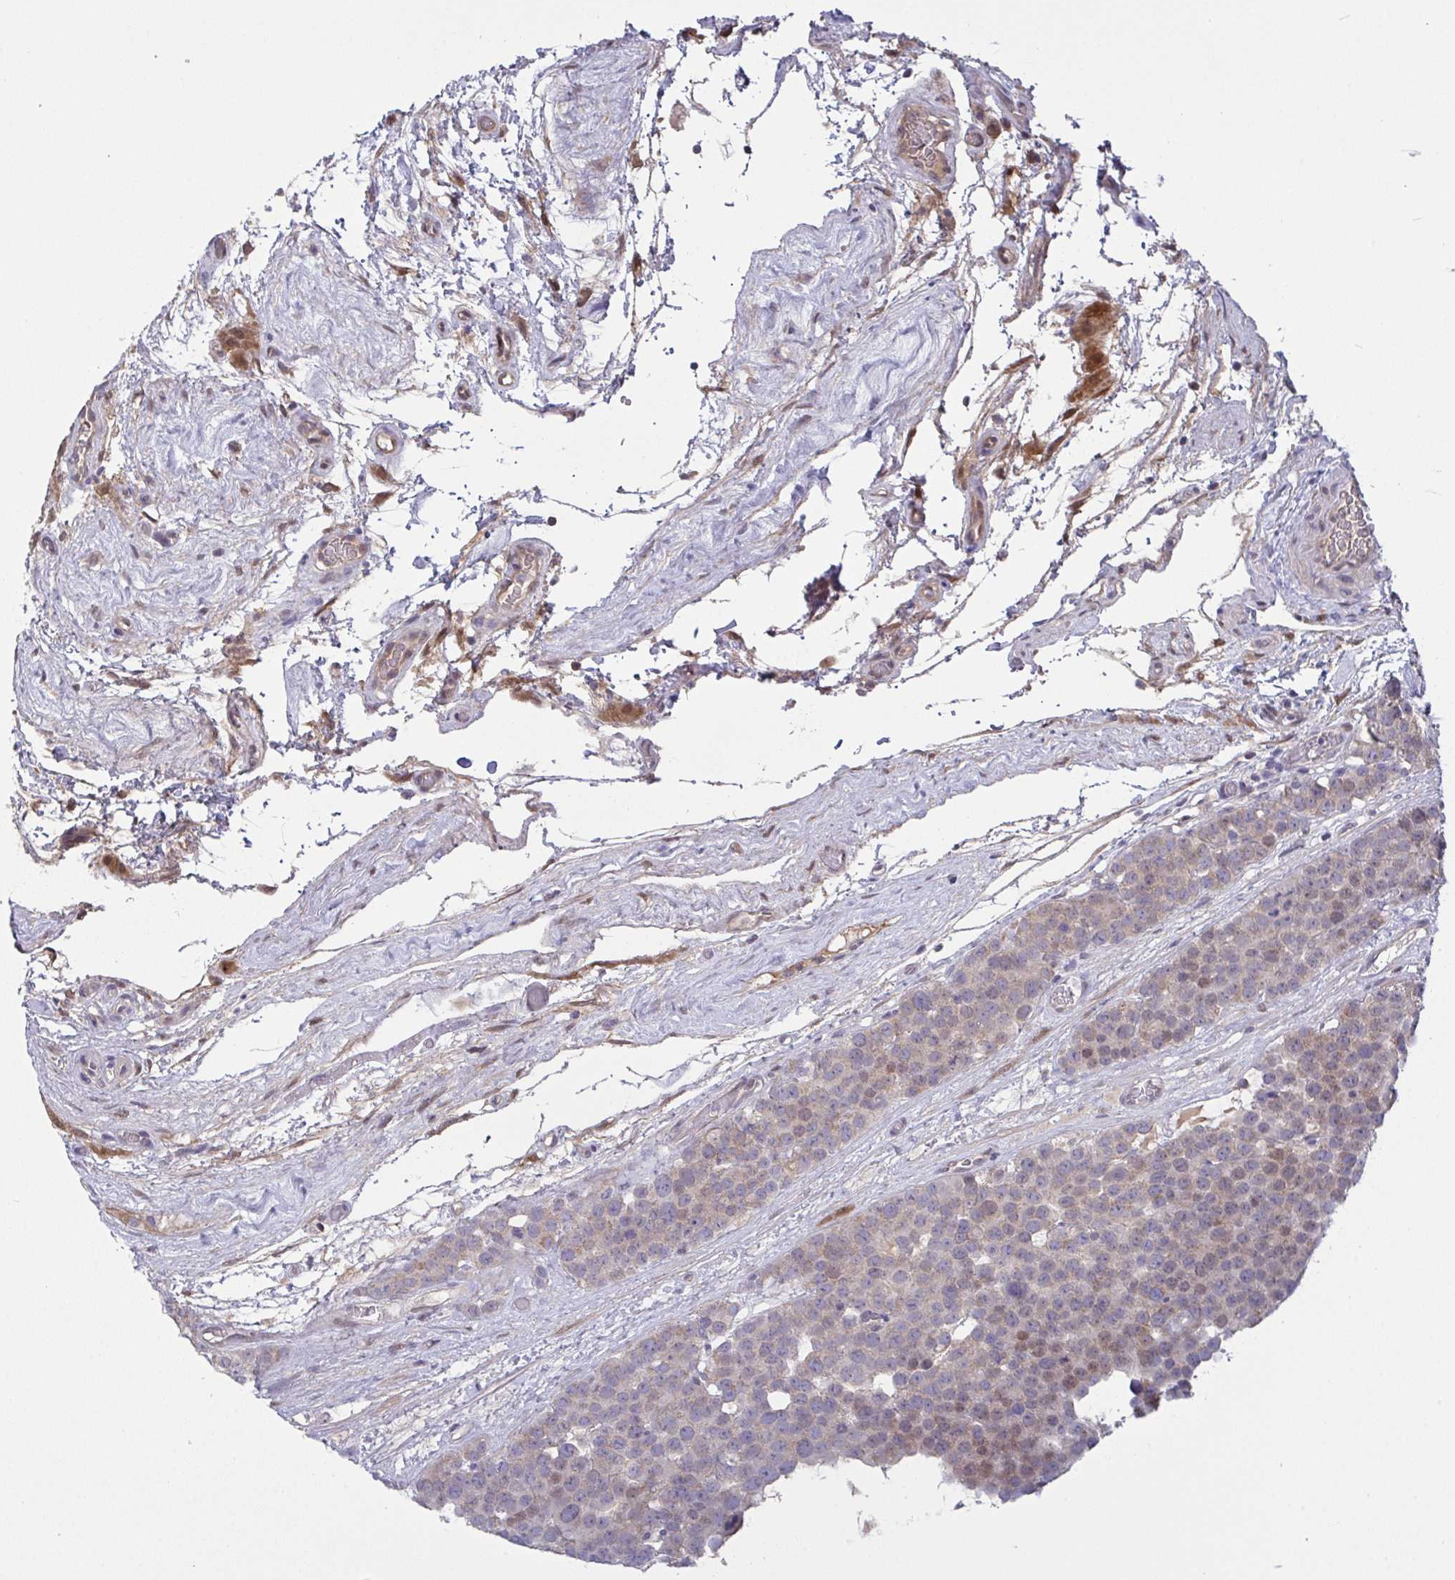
{"staining": {"intensity": "moderate", "quantity": "<25%", "location": "cytoplasmic/membranous,nuclear"}, "tissue": "testis cancer", "cell_type": "Tumor cells", "image_type": "cancer", "snomed": [{"axis": "morphology", "description": "Seminoma, NOS"}, {"axis": "topography", "description": "Testis"}], "caption": "High-power microscopy captured an immunohistochemistry (IHC) image of testis seminoma, revealing moderate cytoplasmic/membranous and nuclear staining in approximately <25% of tumor cells.", "gene": "L3HYPDH", "patient": {"sex": "male", "age": 71}}